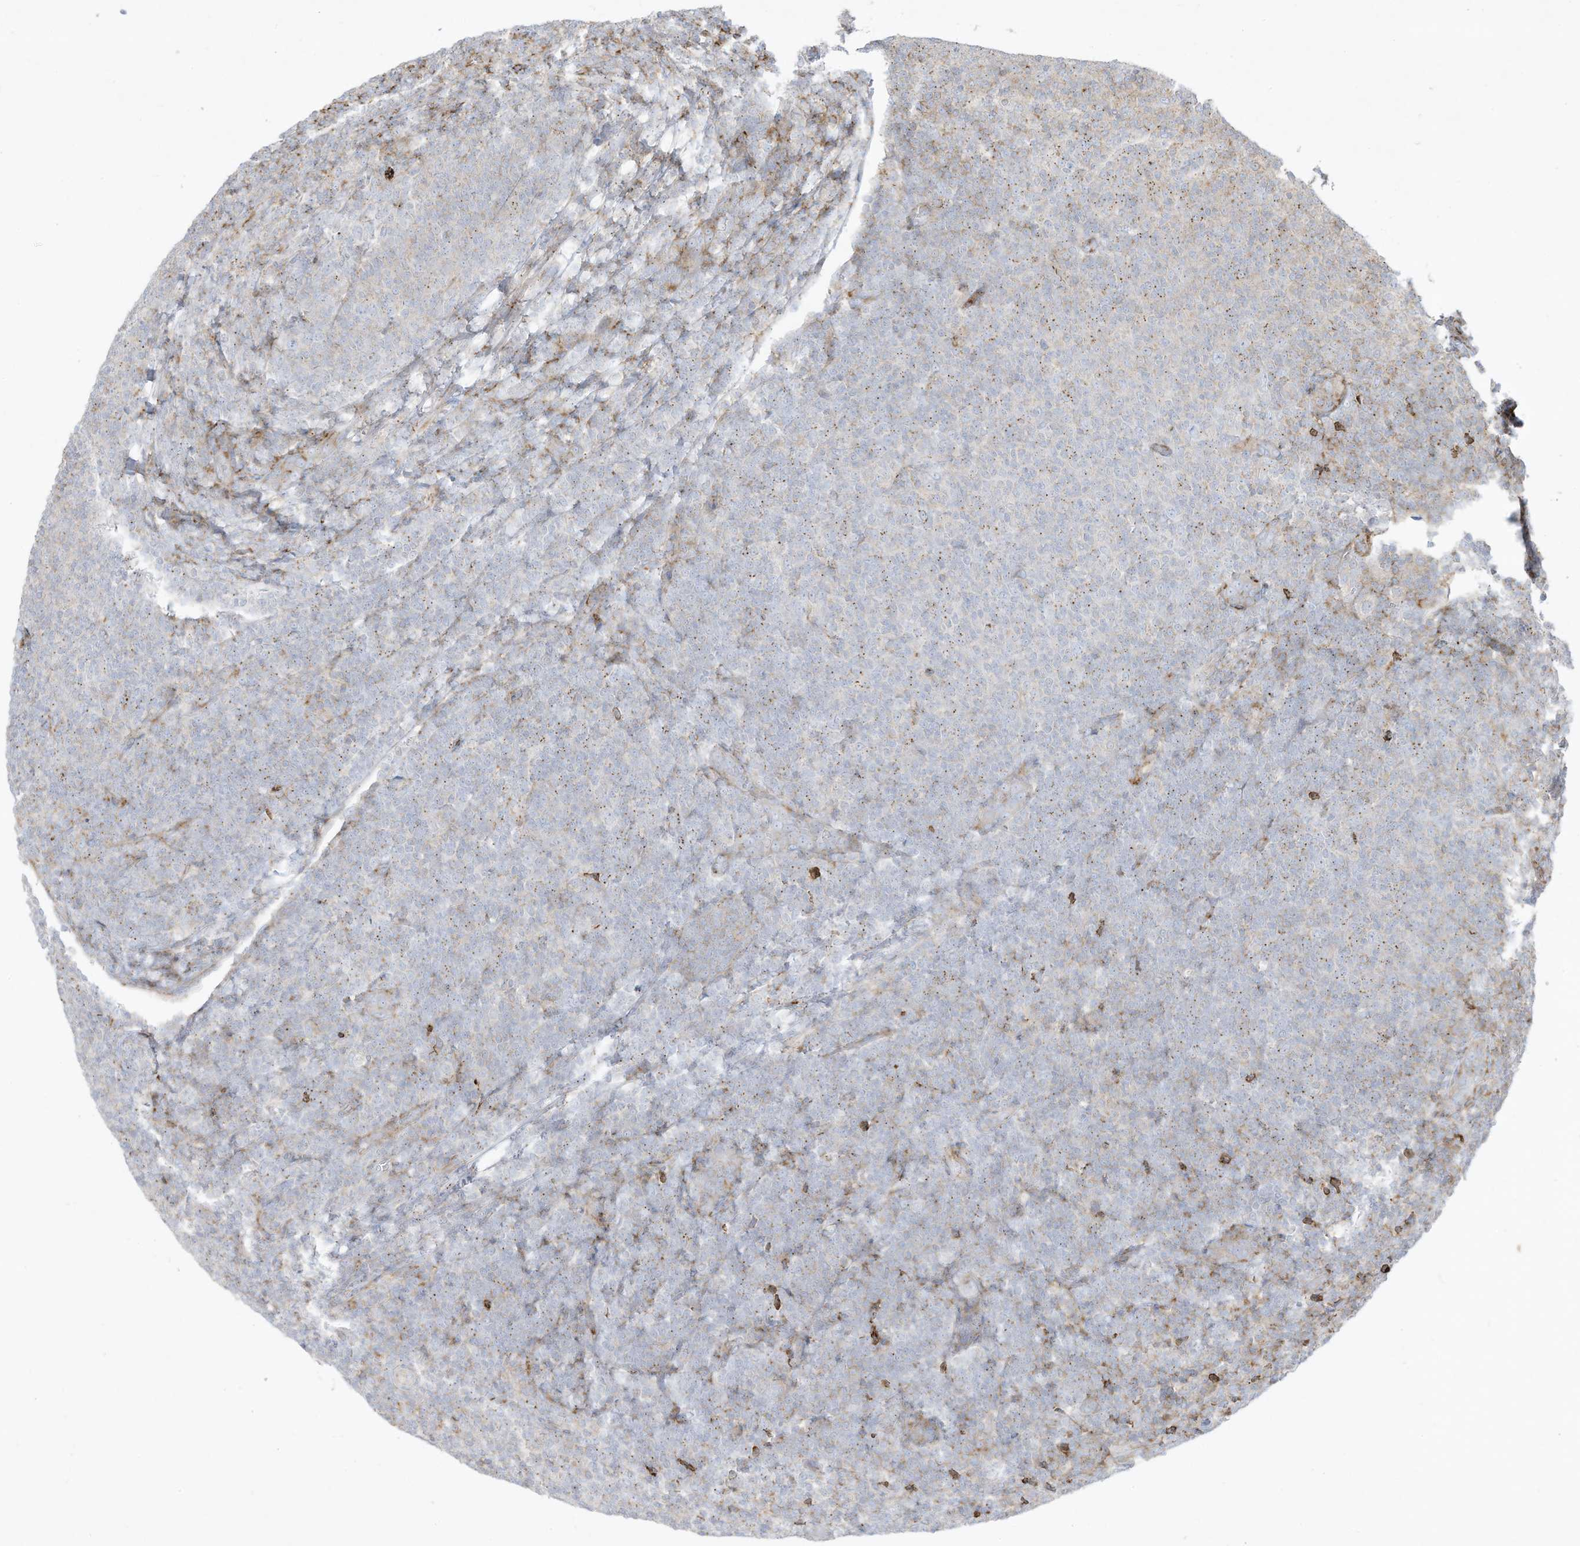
{"staining": {"intensity": "negative", "quantity": "none", "location": "none"}, "tissue": "lymphoma", "cell_type": "Tumor cells", "image_type": "cancer", "snomed": [{"axis": "morphology", "description": "Malignant lymphoma, non-Hodgkin's type, Low grade"}, {"axis": "topography", "description": "Lymph node"}], "caption": "This is an IHC photomicrograph of human malignant lymphoma, non-Hodgkin's type (low-grade). There is no staining in tumor cells.", "gene": "THNSL2", "patient": {"sex": "male", "age": 66}}